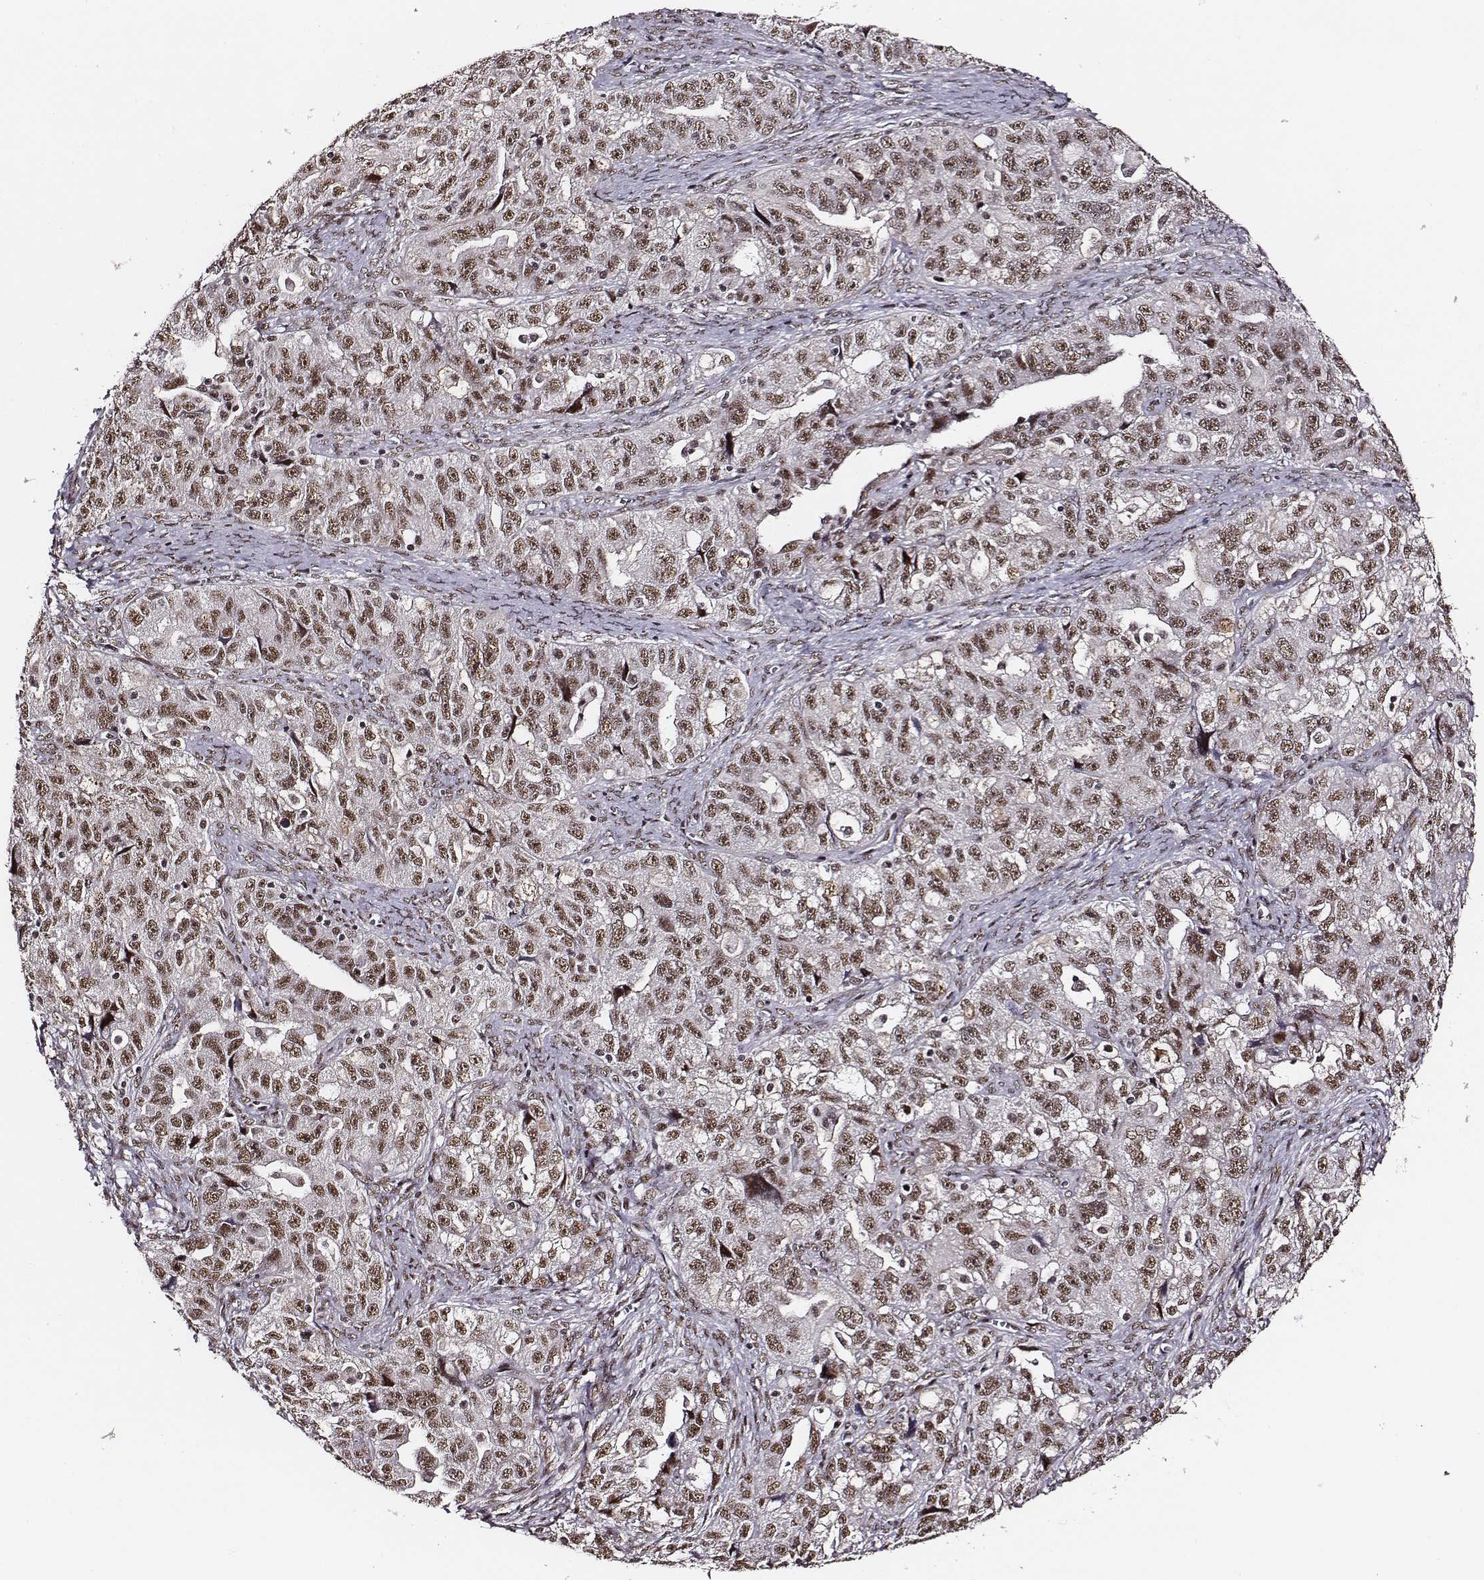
{"staining": {"intensity": "moderate", "quantity": ">75%", "location": "nuclear"}, "tissue": "ovarian cancer", "cell_type": "Tumor cells", "image_type": "cancer", "snomed": [{"axis": "morphology", "description": "Cystadenocarcinoma, serous, NOS"}, {"axis": "topography", "description": "Ovary"}], "caption": "Immunohistochemistry of human ovarian serous cystadenocarcinoma reveals medium levels of moderate nuclear expression in about >75% of tumor cells. (DAB IHC with brightfield microscopy, high magnification).", "gene": "PPARA", "patient": {"sex": "female", "age": 51}}